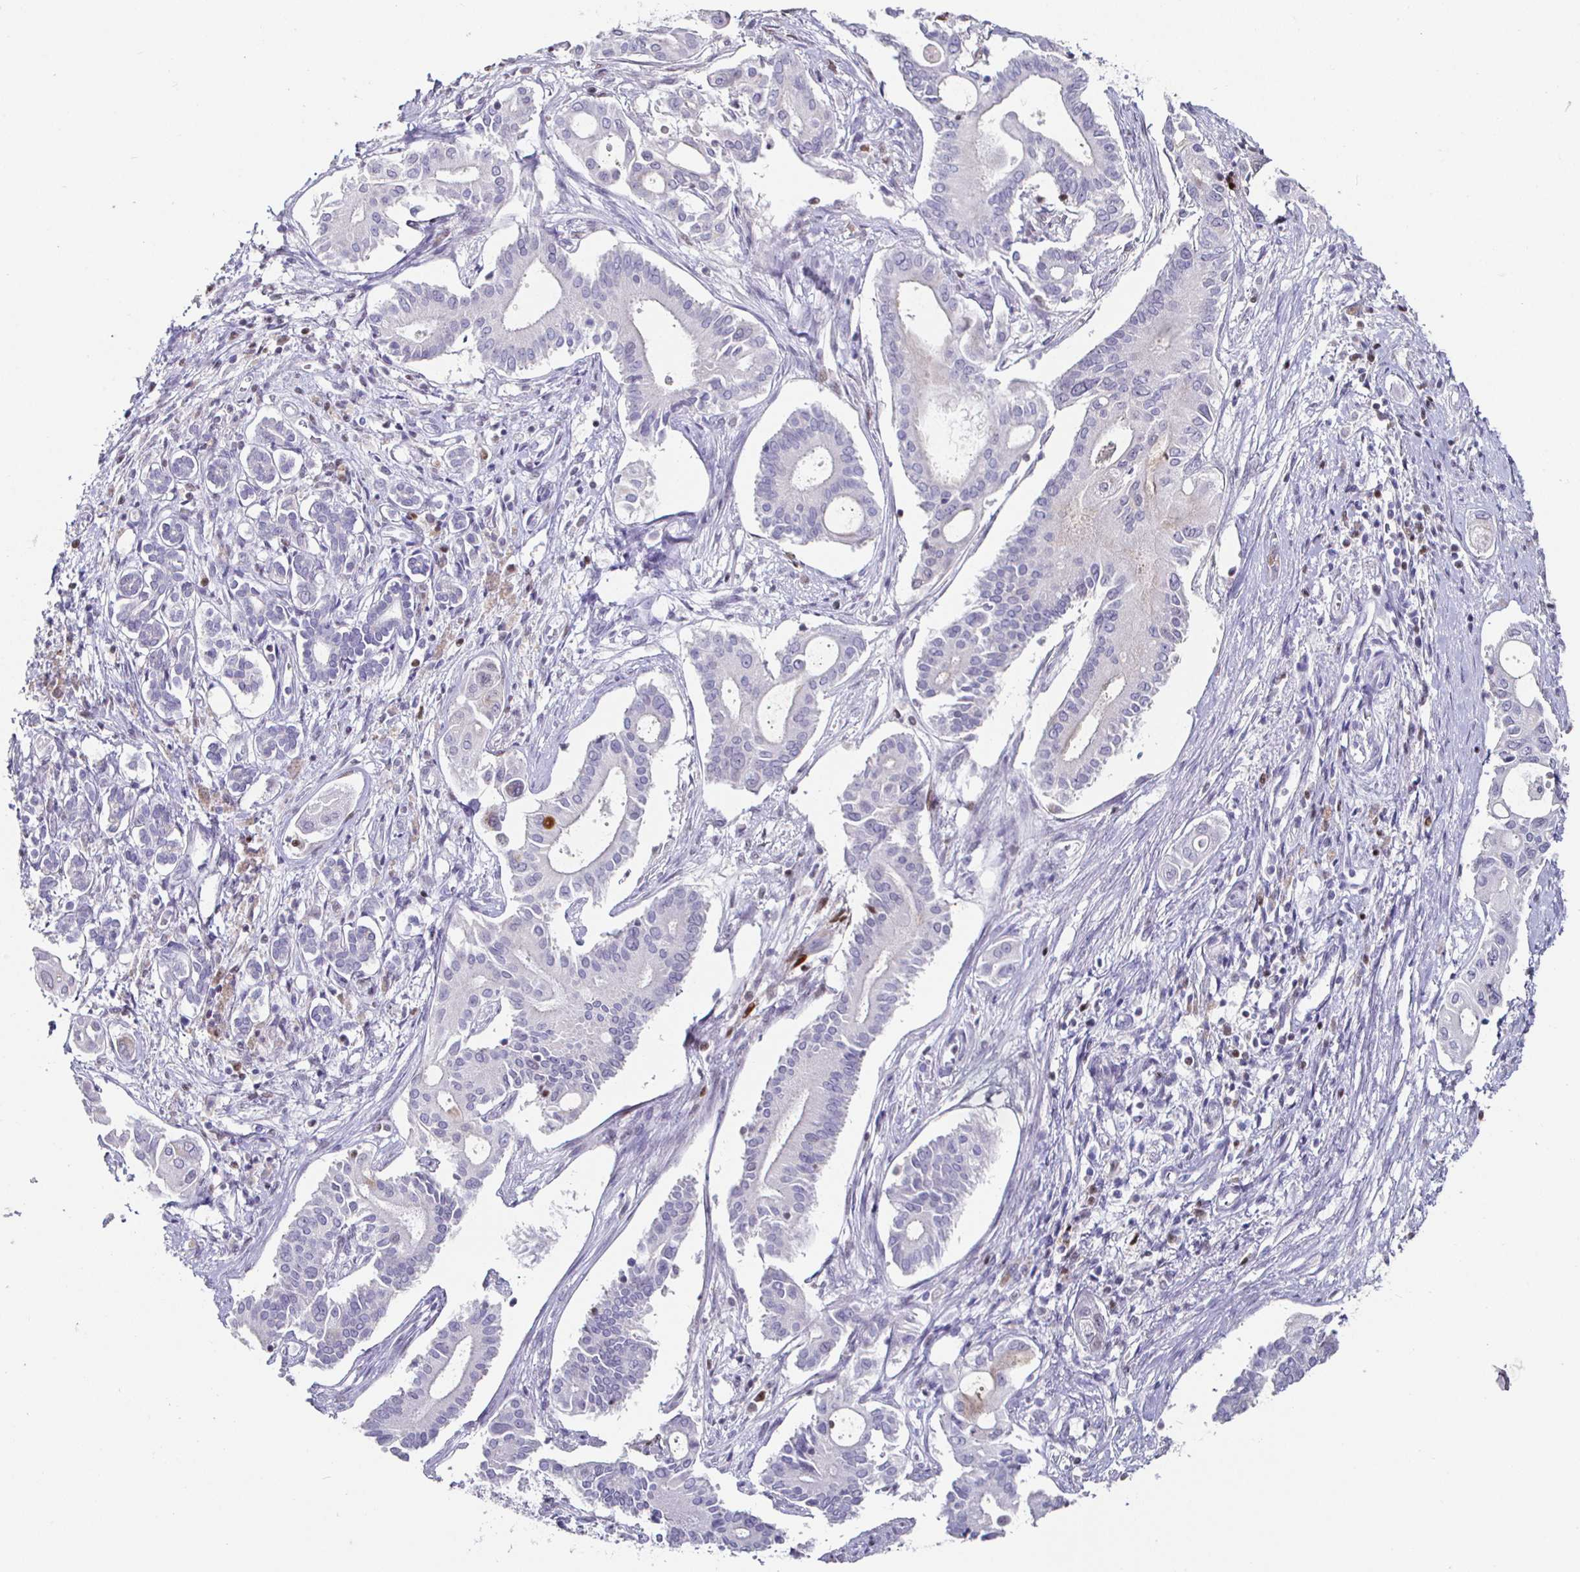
{"staining": {"intensity": "negative", "quantity": "none", "location": "none"}, "tissue": "pancreatic cancer", "cell_type": "Tumor cells", "image_type": "cancer", "snomed": [{"axis": "morphology", "description": "Adenocarcinoma, NOS"}, {"axis": "topography", "description": "Pancreas"}], "caption": "Immunohistochemistry of human pancreatic cancer (adenocarcinoma) demonstrates no positivity in tumor cells.", "gene": "RUNX2", "patient": {"sex": "female", "age": 68}}